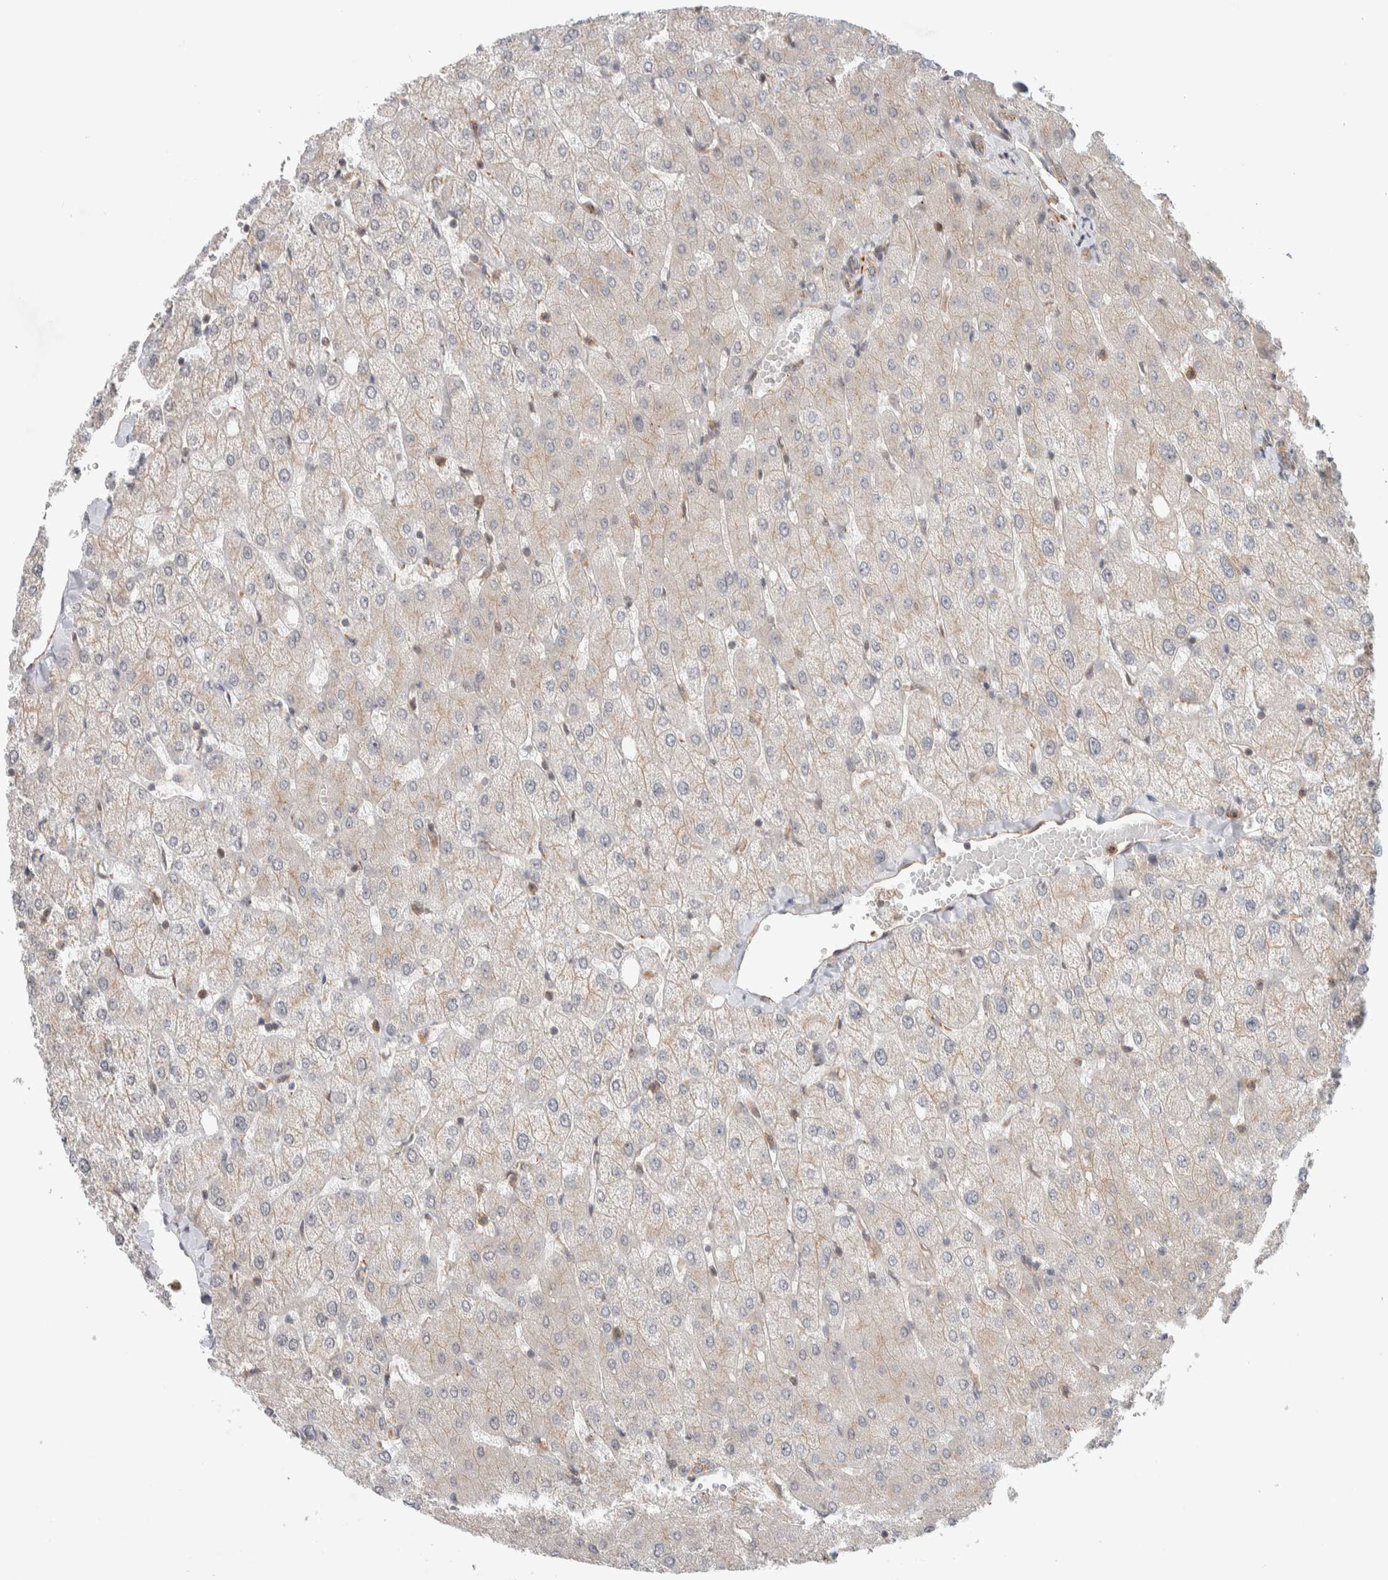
{"staining": {"intensity": "negative", "quantity": "none", "location": "none"}, "tissue": "liver", "cell_type": "Cholangiocytes", "image_type": "normal", "snomed": [{"axis": "morphology", "description": "Normal tissue, NOS"}, {"axis": "topography", "description": "Liver"}], "caption": "Immunohistochemical staining of benign human liver shows no significant positivity in cholangiocytes.", "gene": "DEPTOR", "patient": {"sex": "female", "age": 54}}